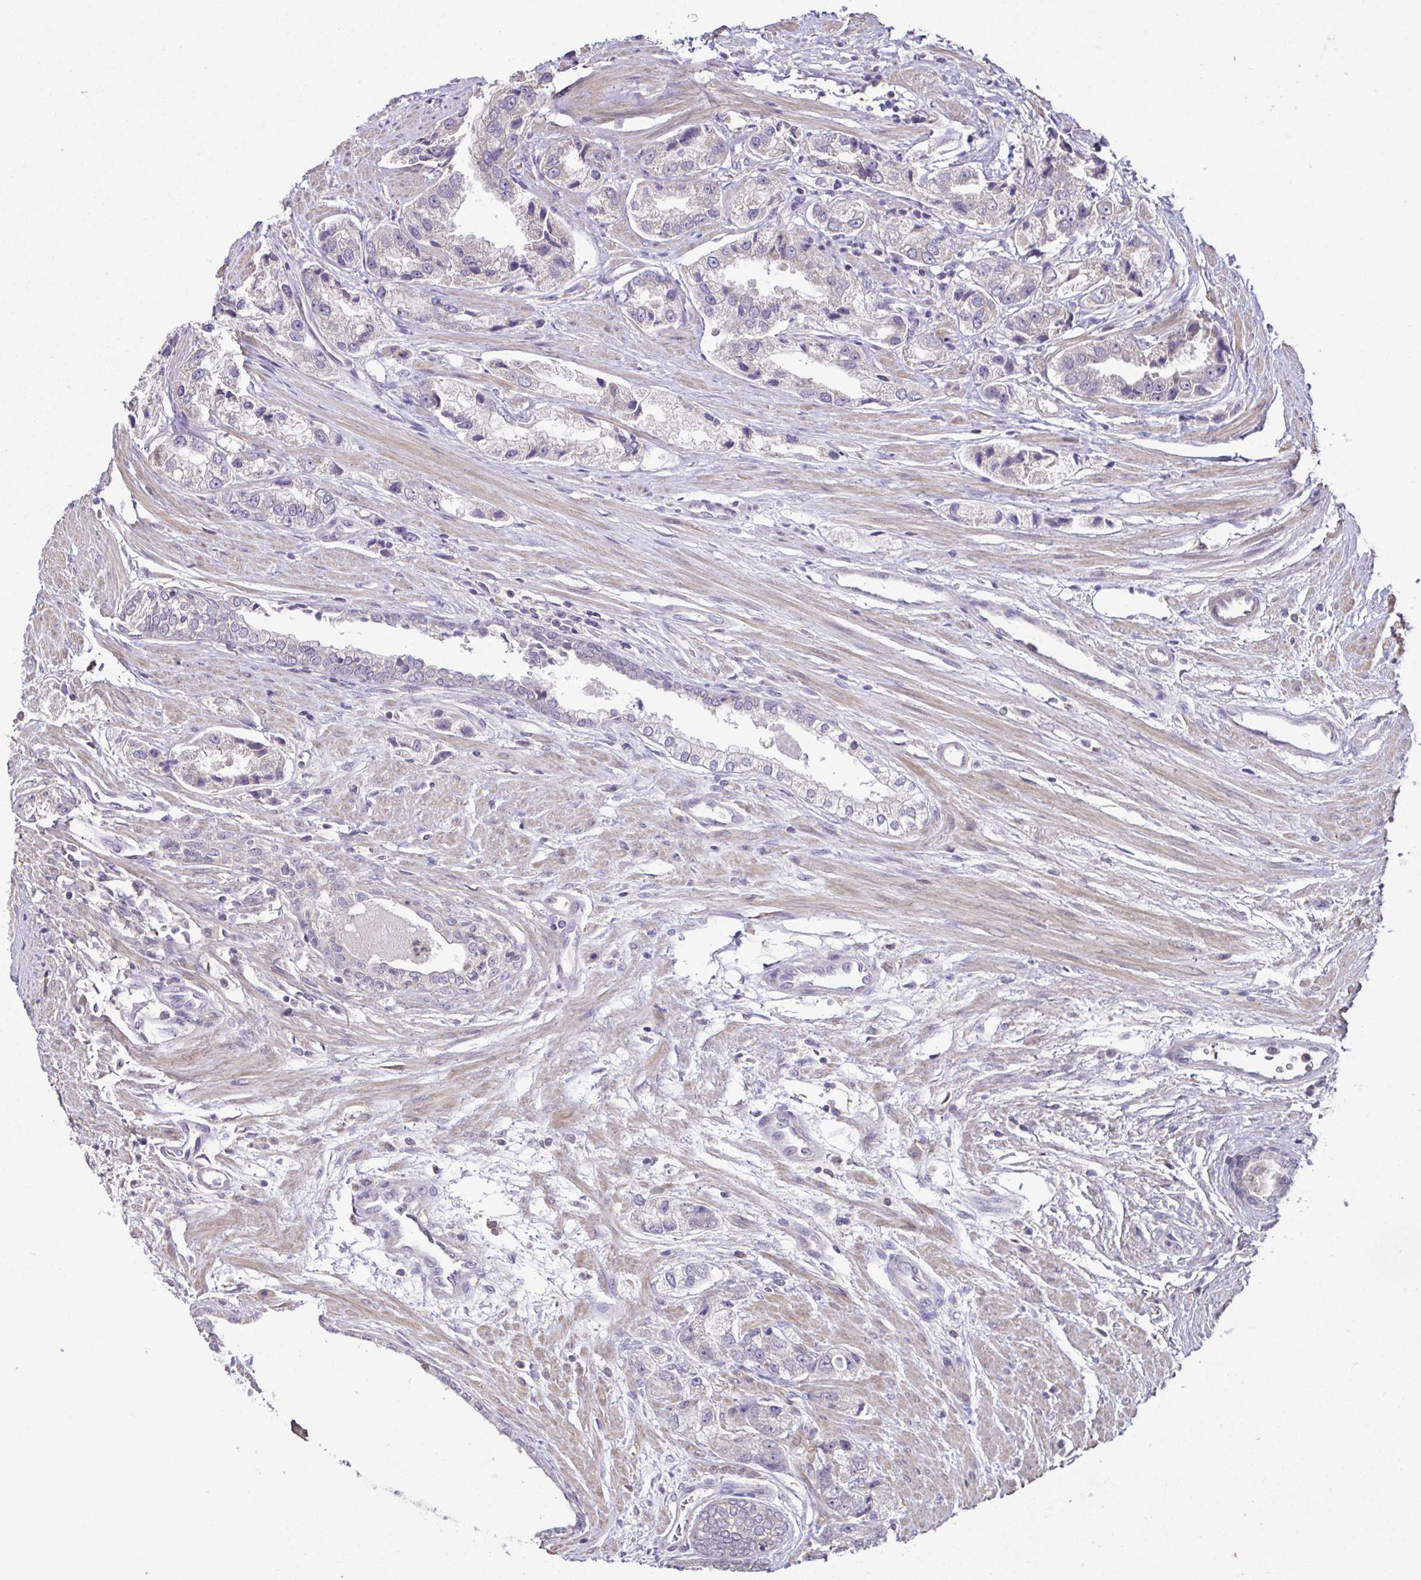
{"staining": {"intensity": "negative", "quantity": "none", "location": "none"}, "tissue": "prostate cancer", "cell_type": "Tumor cells", "image_type": "cancer", "snomed": [{"axis": "morphology", "description": "Adenocarcinoma, Low grade"}, {"axis": "topography", "description": "Prostate"}], "caption": "Immunohistochemistry (IHC) of prostate cancer (adenocarcinoma (low-grade)) shows no expression in tumor cells.", "gene": "ACTRT2", "patient": {"sex": "male", "age": 69}}